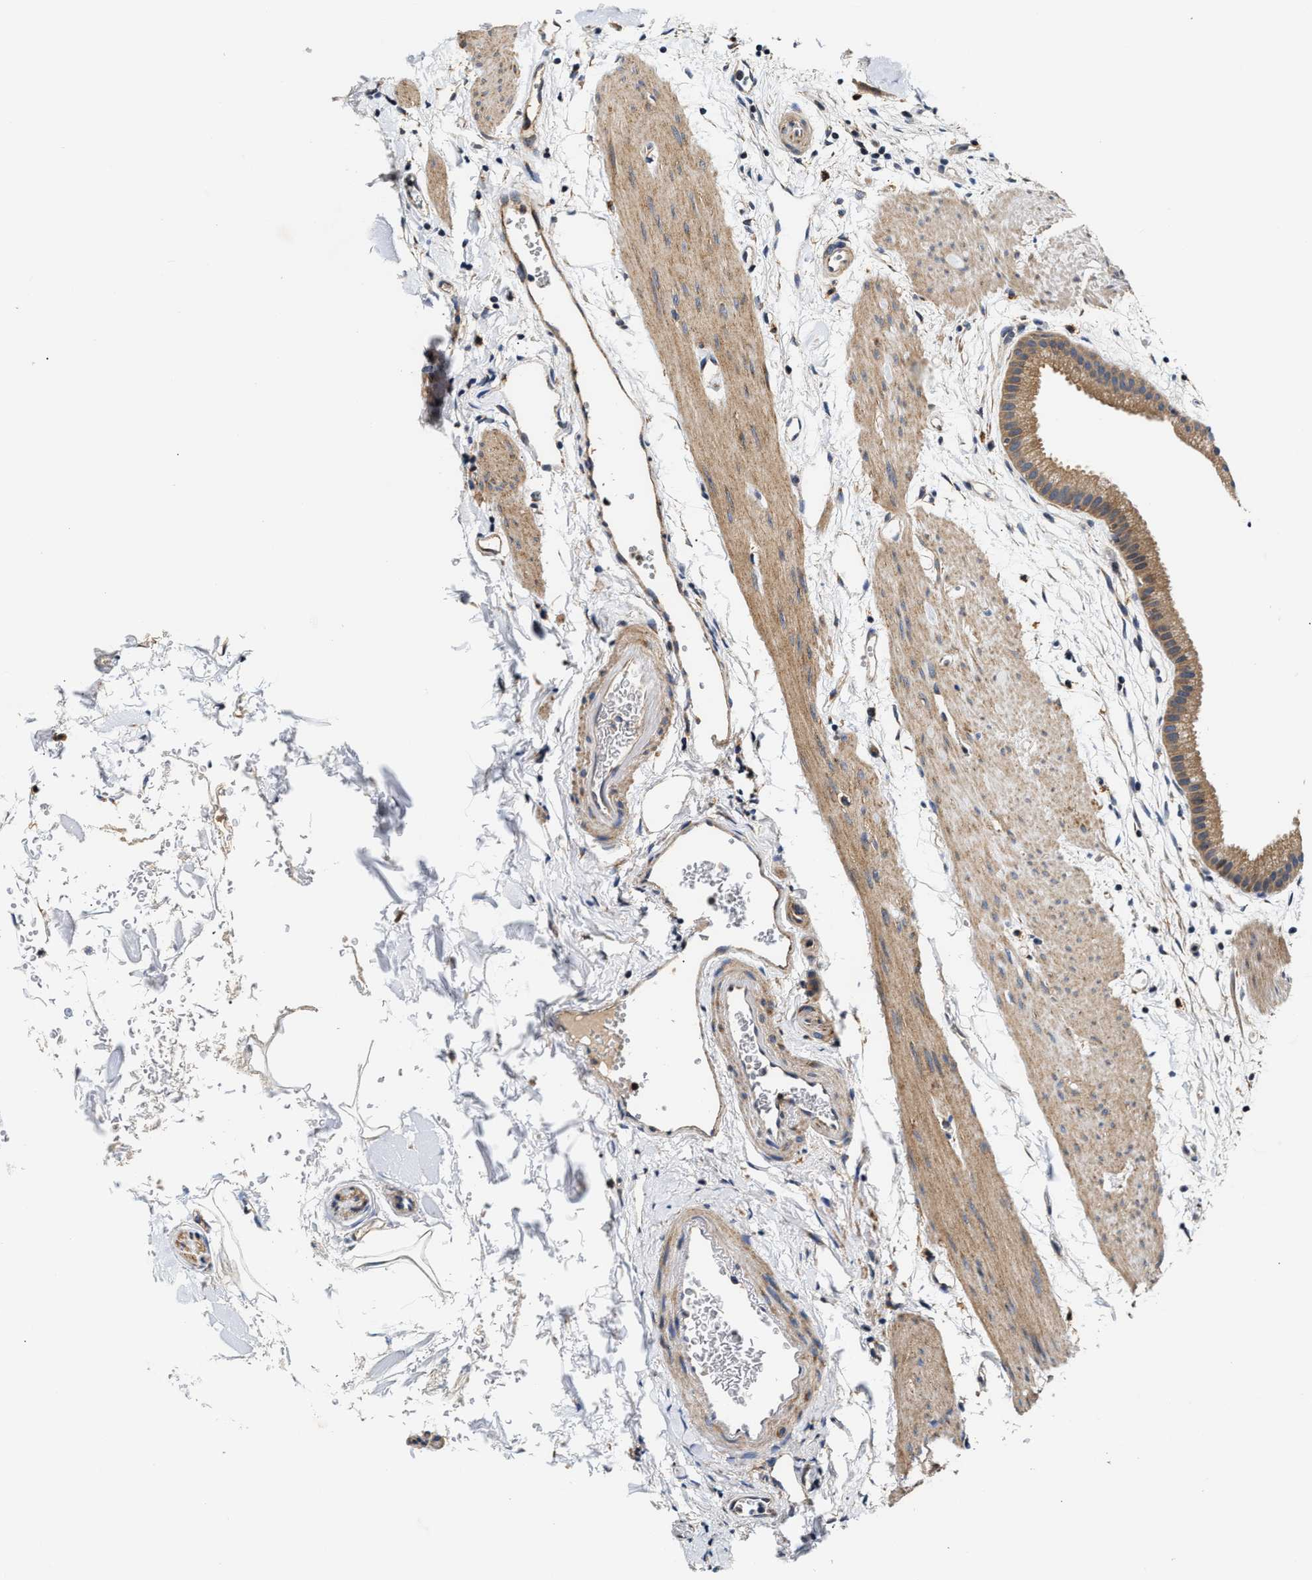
{"staining": {"intensity": "moderate", "quantity": ">75%", "location": "cytoplasmic/membranous"}, "tissue": "gallbladder", "cell_type": "Glandular cells", "image_type": "normal", "snomed": [{"axis": "morphology", "description": "Normal tissue, NOS"}, {"axis": "topography", "description": "Gallbladder"}], "caption": "This micrograph reveals IHC staining of unremarkable human gallbladder, with medium moderate cytoplasmic/membranous positivity in about >75% of glandular cells.", "gene": "TEX2", "patient": {"sex": "female", "age": 64}}